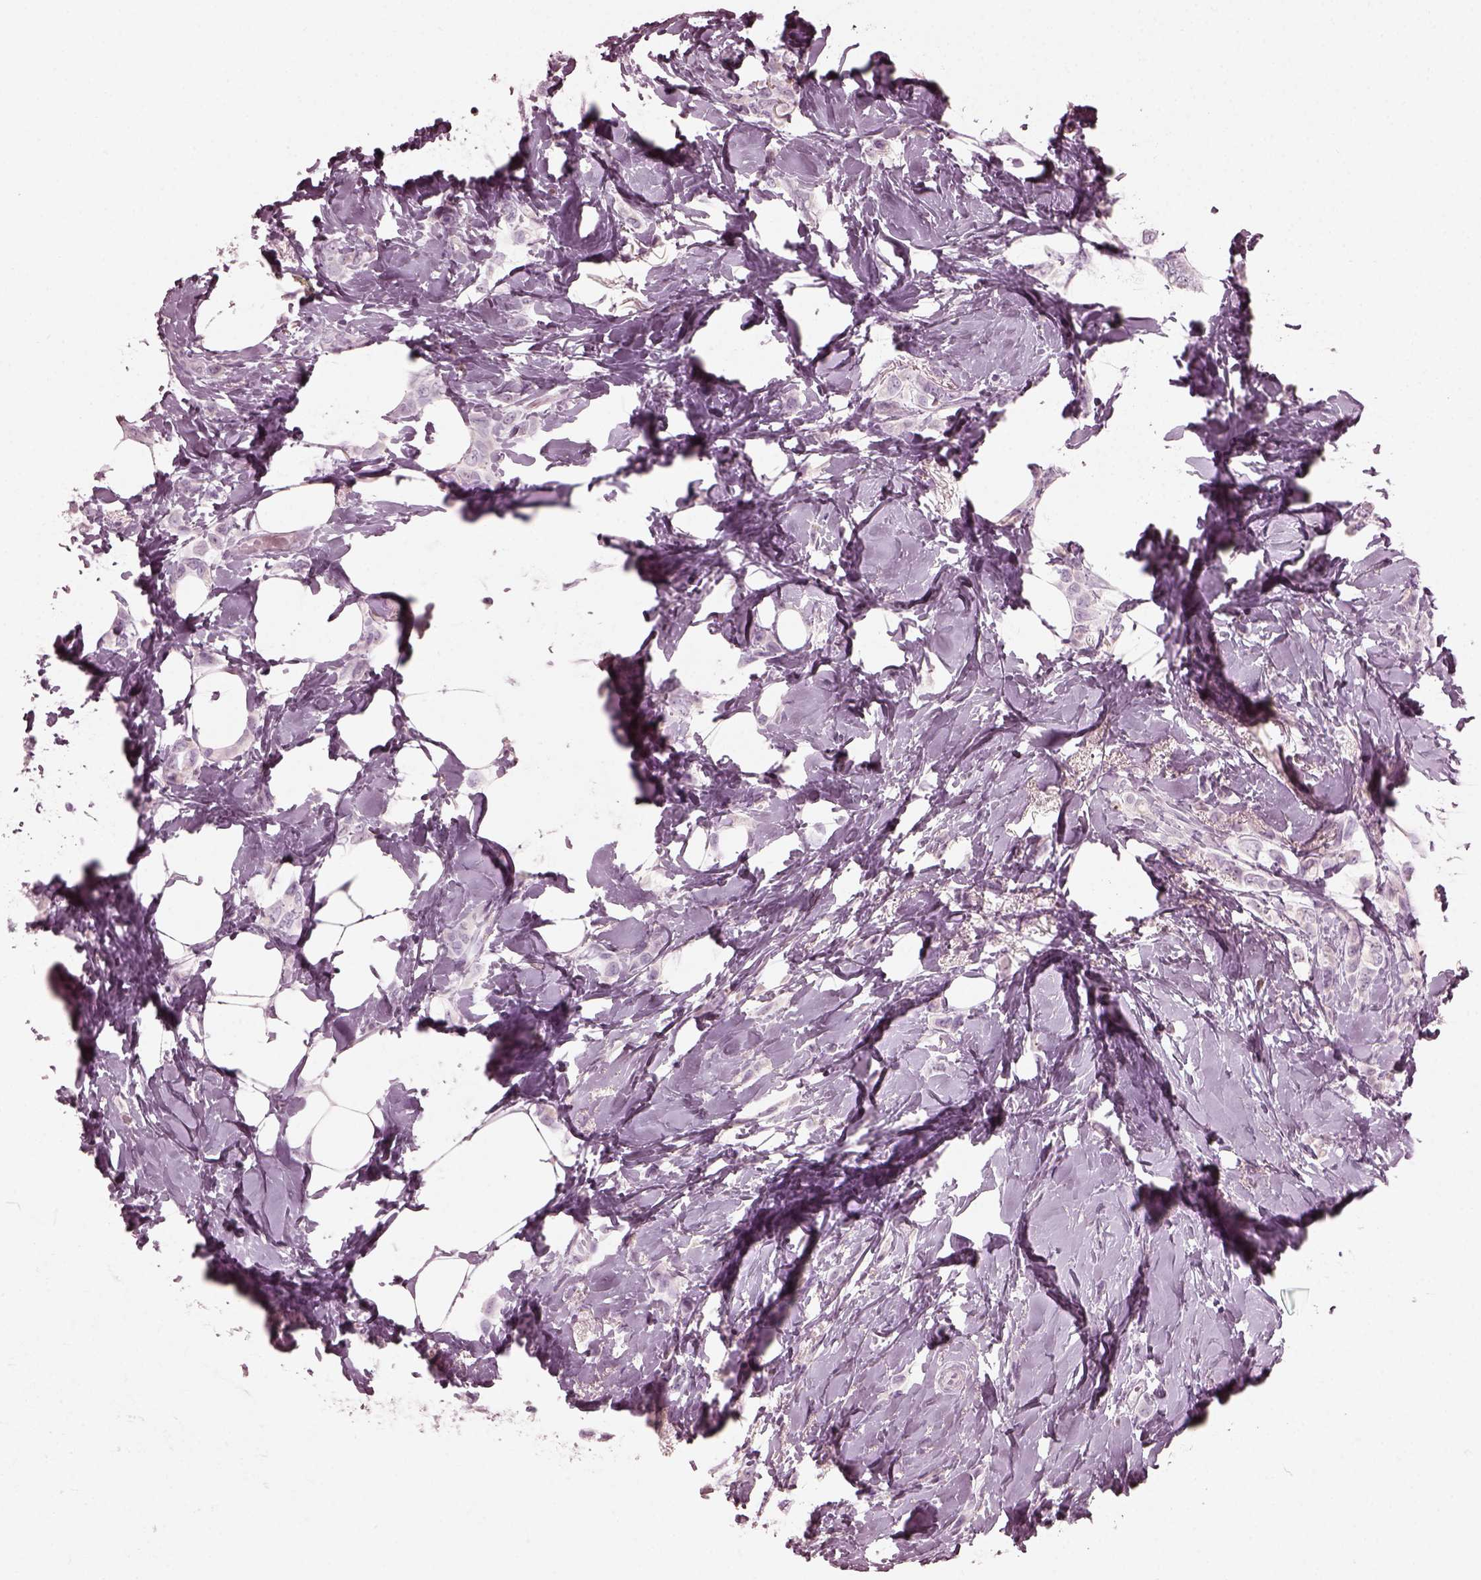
{"staining": {"intensity": "negative", "quantity": "none", "location": "none"}, "tissue": "breast cancer", "cell_type": "Tumor cells", "image_type": "cancer", "snomed": [{"axis": "morphology", "description": "Lobular carcinoma"}, {"axis": "topography", "description": "Breast"}], "caption": "This is a micrograph of immunohistochemistry (IHC) staining of breast cancer, which shows no staining in tumor cells.", "gene": "SAXO2", "patient": {"sex": "female", "age": 66}}